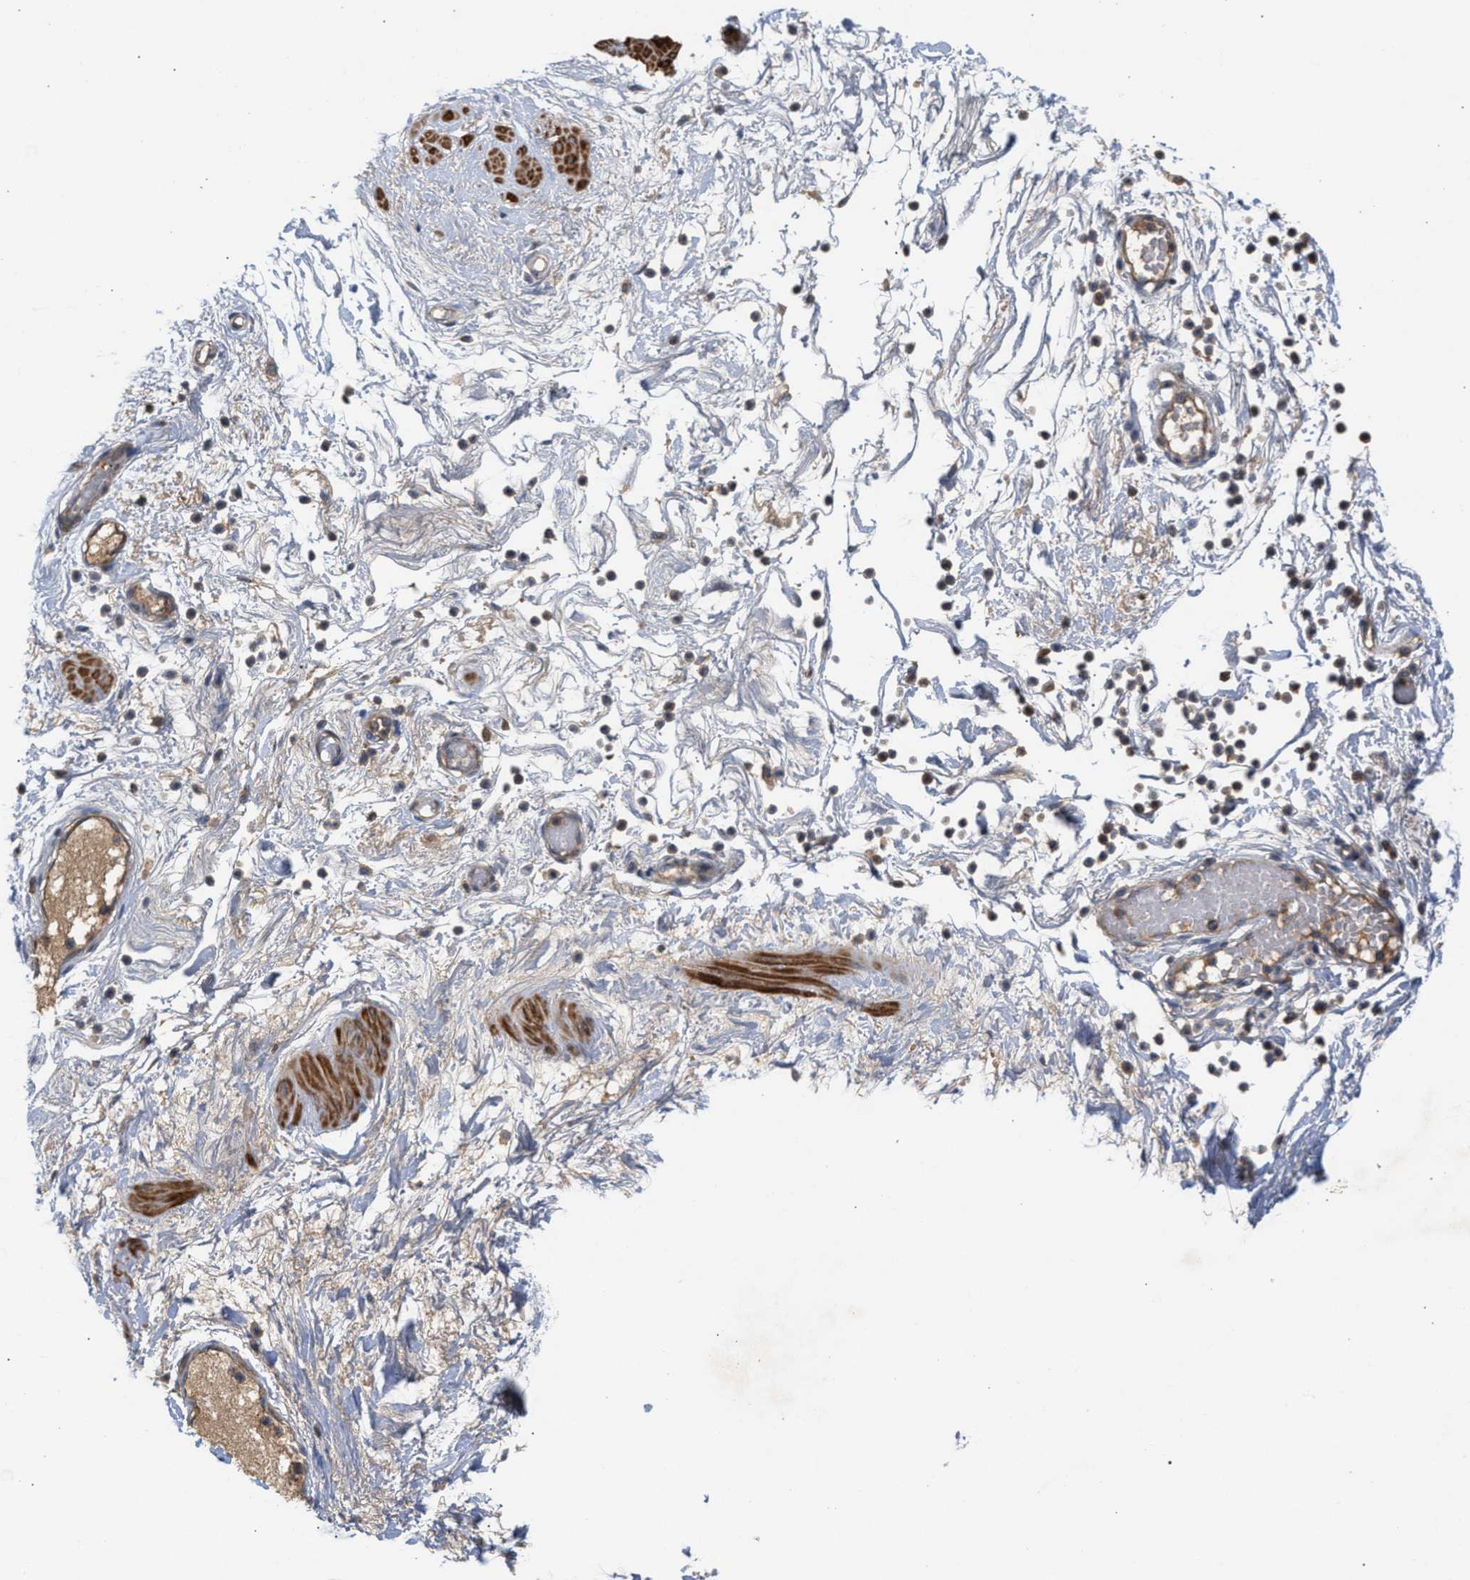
{"staining": {"intensity": "moderate", "quantity": ">75%", "location": "cytoplasmic/membranous"}, "tissue": "adipose tissue", "cell_type": "Adipocytes", "image_type": "normal", "snomed": [{"axis": "morphology", "description": "Normal tissue, NOS"}, {"axis": "topography", "description": "Soft tissue"}, {"axis": "topography", "description": "Vascular tissue"}], "caption": "This is an image of IHC staining of unremarkable adipose tissue, which shows moderate positivity in the cytoplasmic/membranous of adipocytes.", "gene": "TACO1", "patient": {"sex": "female", "age": 35}}